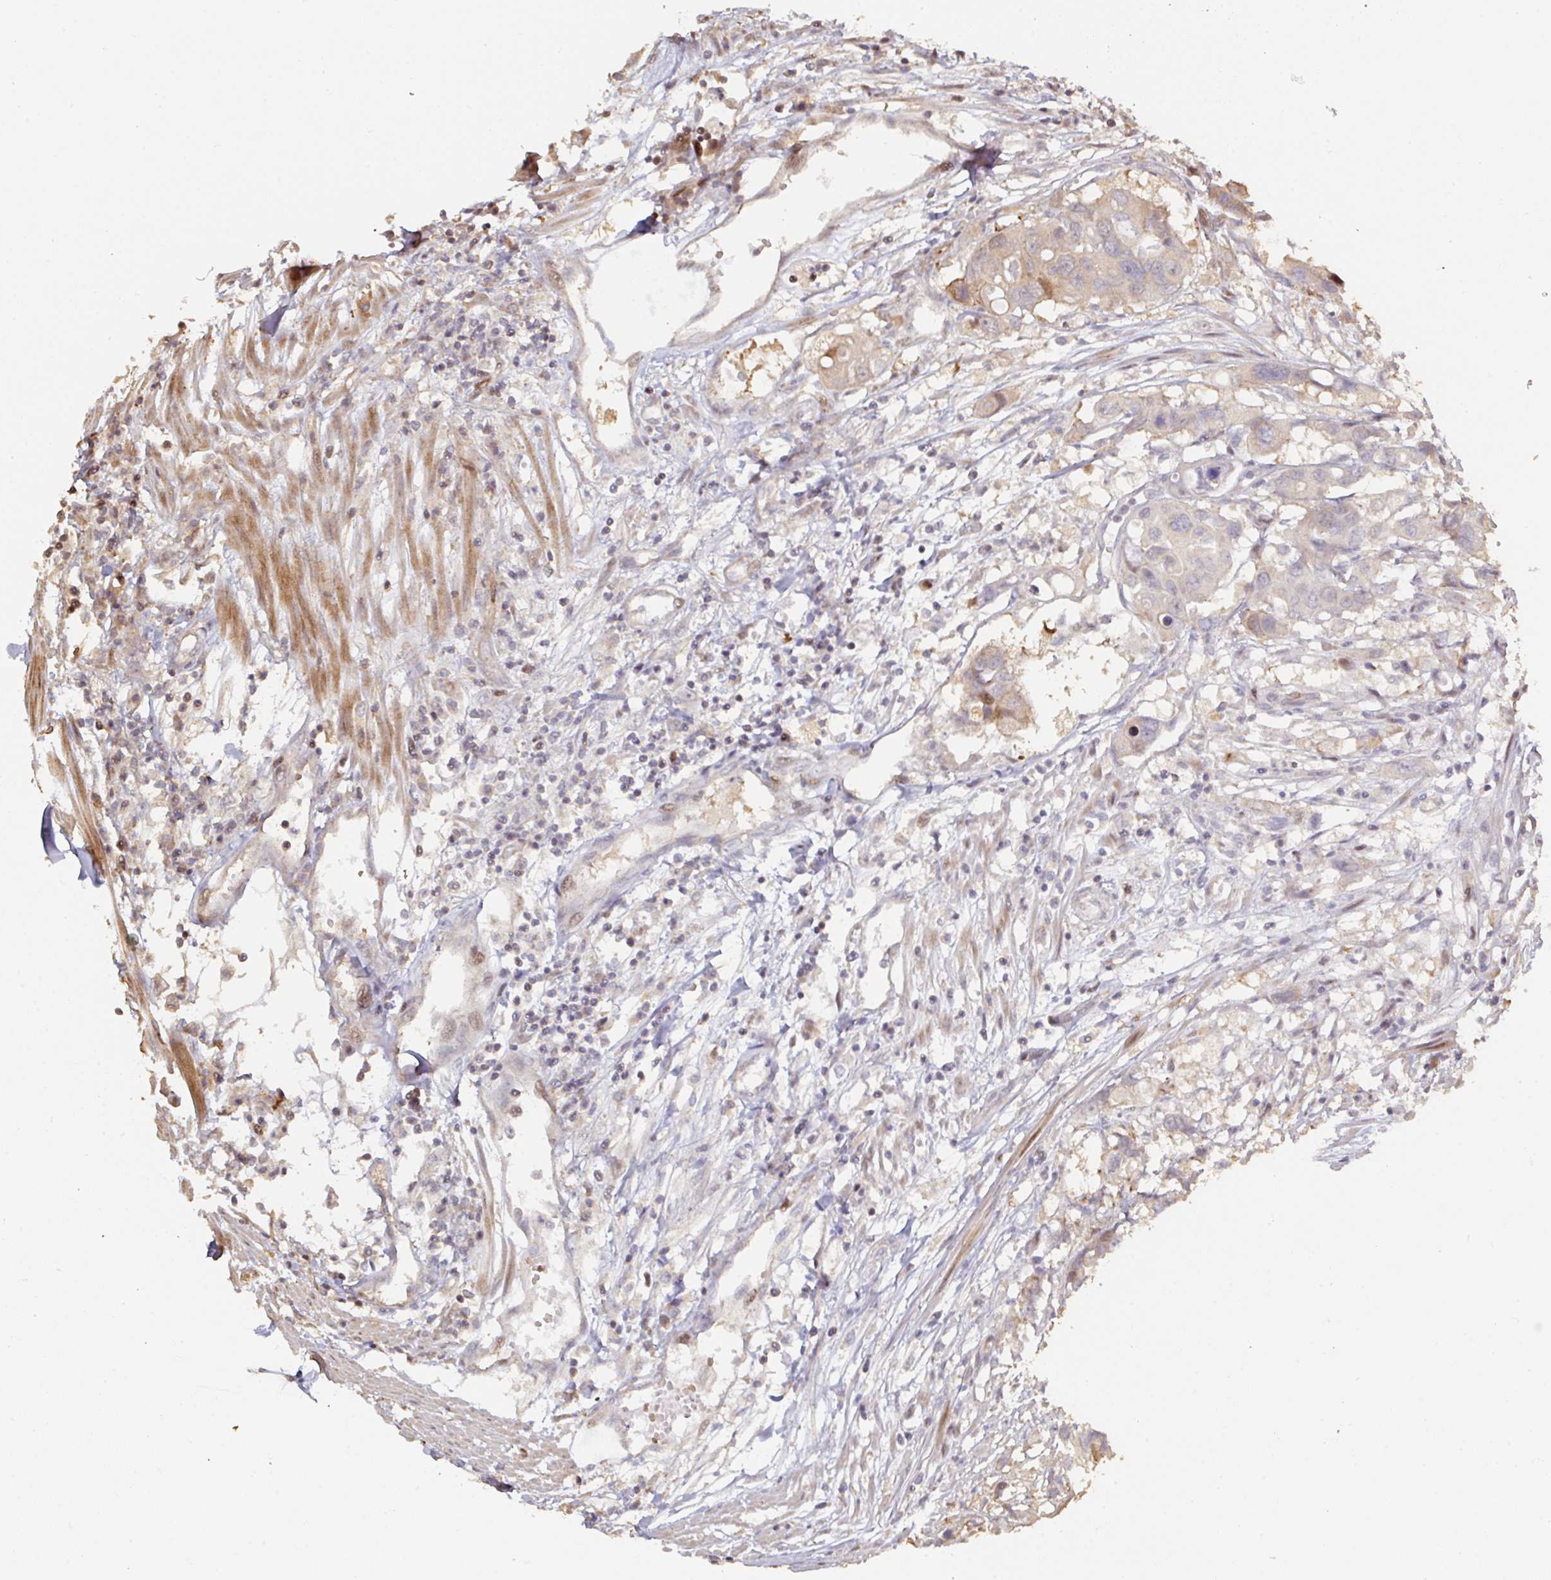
{"staining": {"intensity": "weak", "quantity": "<25%", "location": "cytoplasmic/membranous"}, "tissue": "colorectal cancer", "cell_type": "Tumor cells", "image_type": "cancer", "snomed": [{"axis": "morphology", "description": "Adenocarcinoma, NOS"}, {"axis": "topography", "description": "Colon"}], "caption": "Tumor cells show no significant staining in colorectal cancer.", "gene": "CA7", "patient": {"sex": "male", "age": 77}}